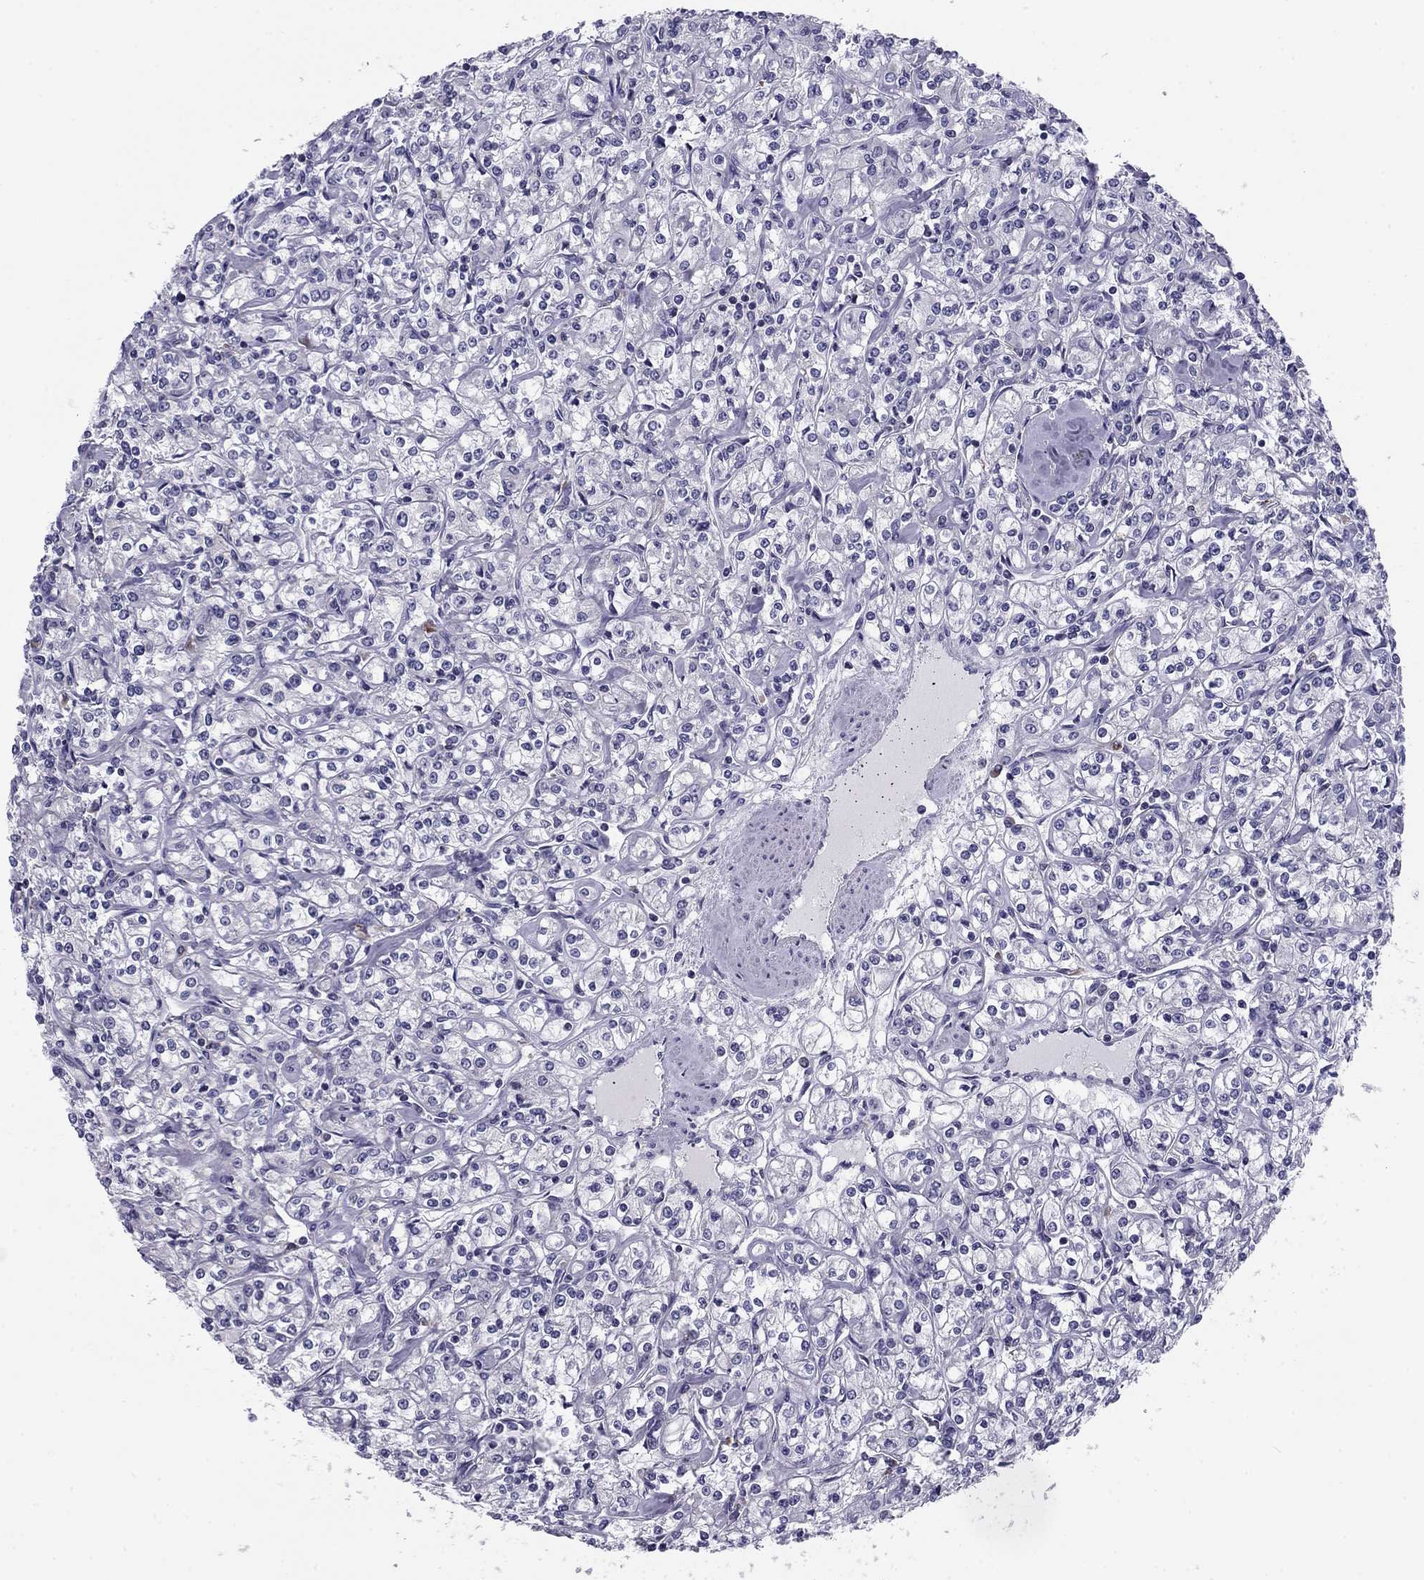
{"staining": {"intensity": "negative", "quantity": "none", "location": "none"}, "tissue": "renal cancer", "cell_type": "Tumor cells", "image_type": "cancer", "snomed": [{"axis": "morphology", "description": "Adenocarcinoma, NOS"}, {"axis": "topography", "description": "Kidney"}], "caption": "Immunohistochemistry (IHC) of renal adenocarcinoma exhibits no expression in tumor cells.", "gene": "TMED3", "patient": {"sex": "male", "age": 77}}